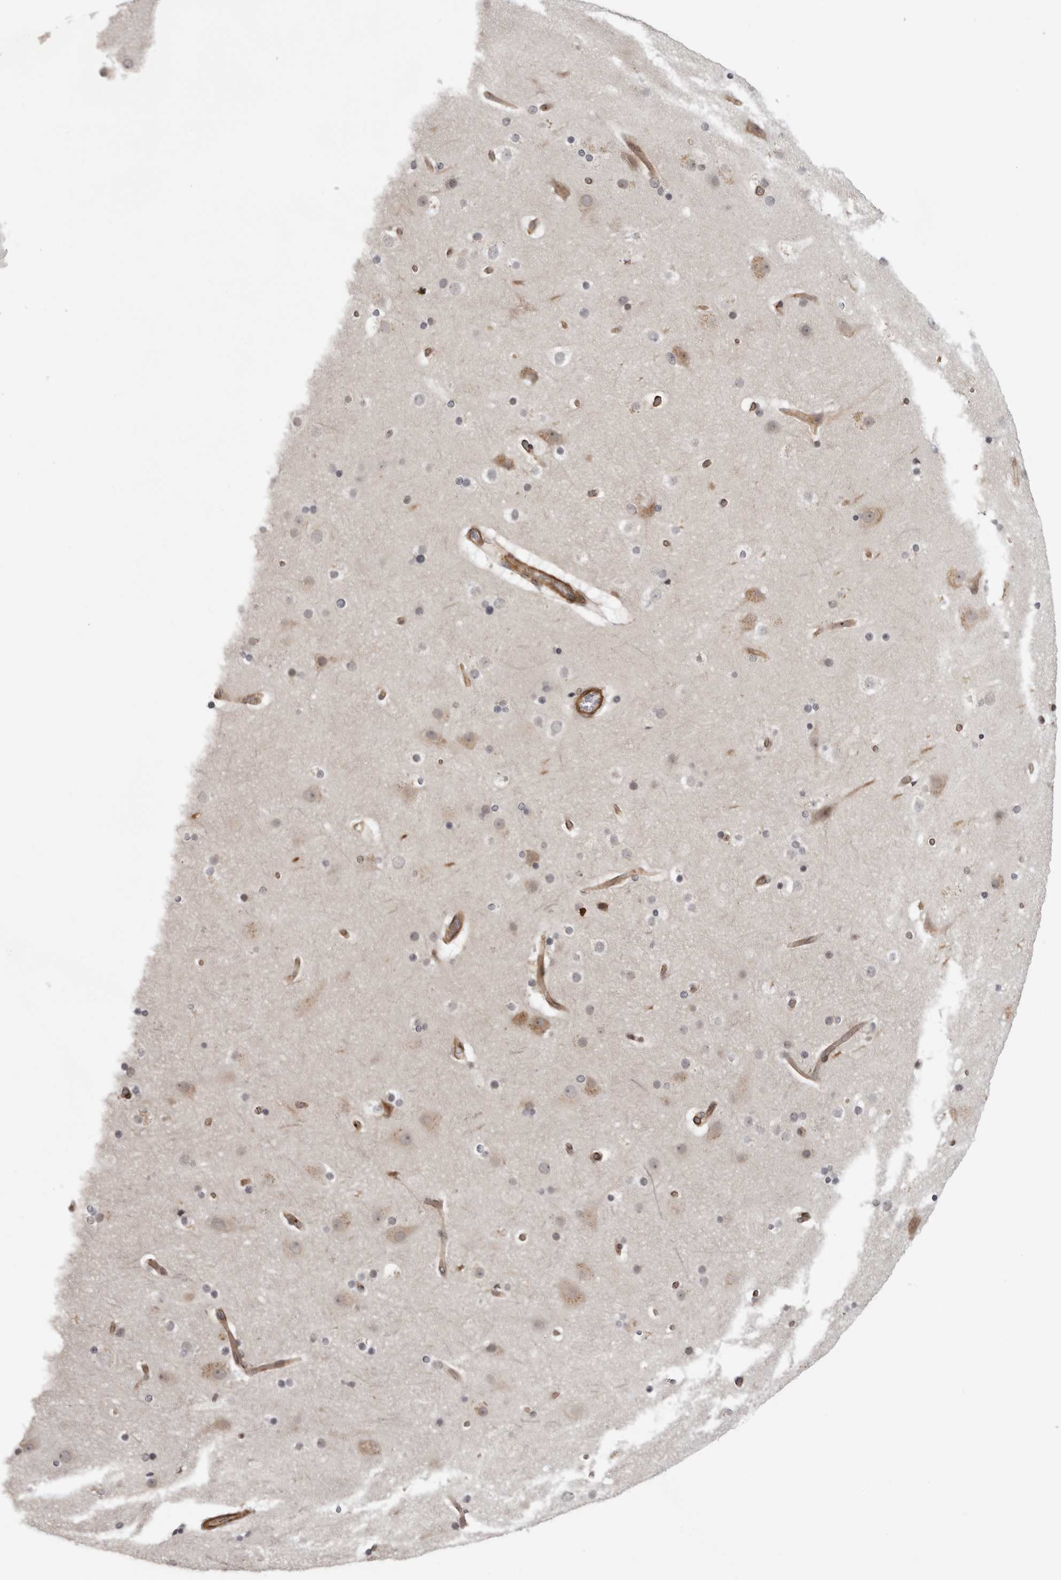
{"staining": {"intensity": "moderate", "quantity": ">75%", "location": "cytoplasmic/membranous"}, "tissue": "cerebral cortex", "cell_type": "Endothelial cells", "image_type": "normal", "snomed": [{"axis": "morphology", "description": "Normal tissue, NOS"}, {"axis": "topography", "description": "Cerebral cortex"}], "caption": "Protein analysis of unremarkable cerebral cortex shows moderate cytoplasmic/membranous positivity in about >75% of endothelial cells.", "gene": "TUT4", "patient": {"sex": "male", "age": 57}}